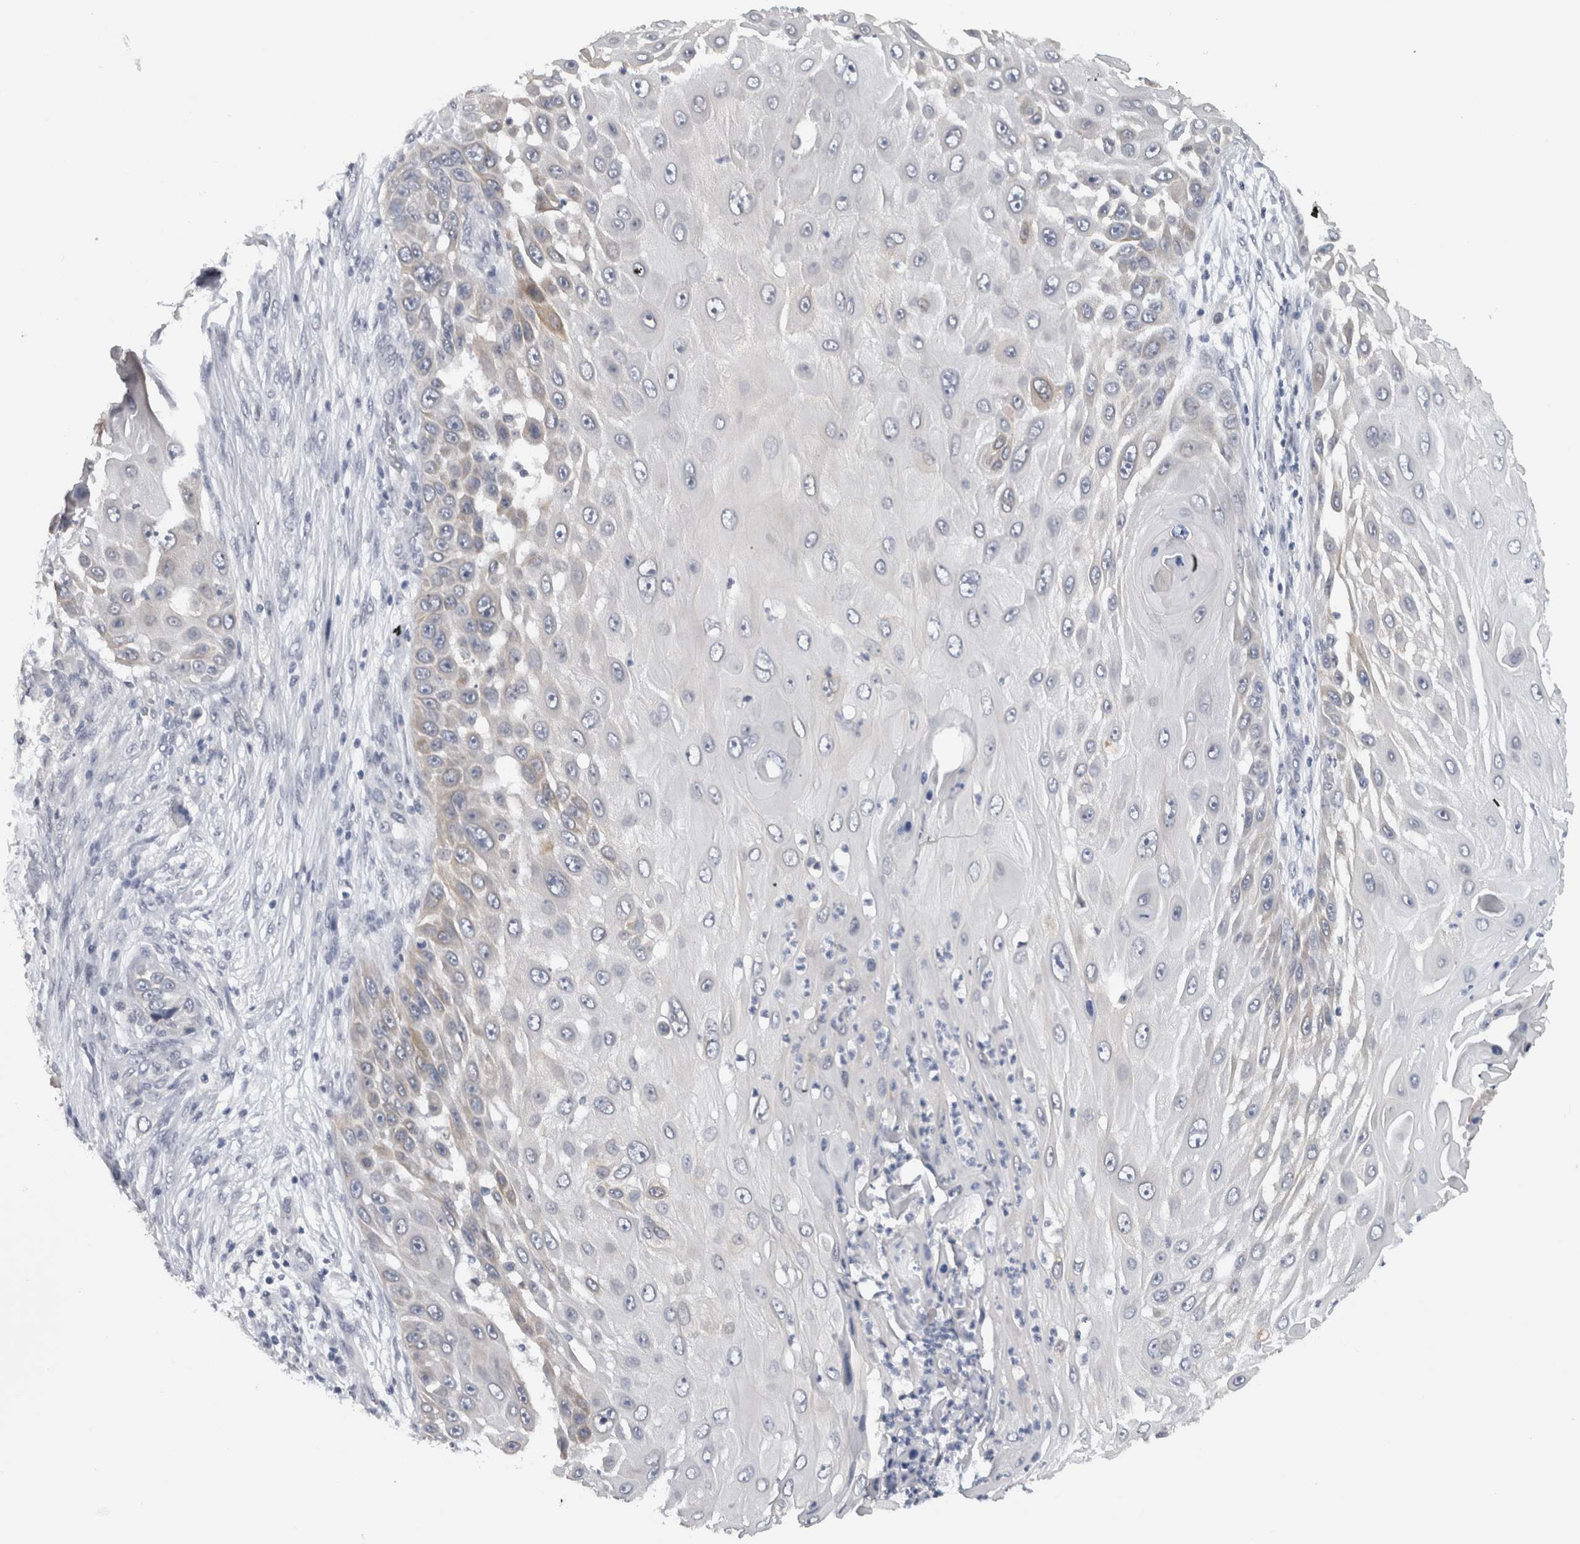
{"staining": {"intensity": "weak", "quantity": "<25%", "location": "cytoplasmic/membranous"}, "tissue": "skin cancer", "cell_type": "Tumor cells", "image_type": "cancer", "snomed": [{"axis": "morphology", "description": "Squamous cell carcinoma, NOS"}, {"axis": "topography", "description": "Skin"}], "caption": "Tumor cells show no significant staining in squamous cell carcinoma (skin).", "gene": "PRXL2A", "patient": {"sex": "female", "age": 44}}